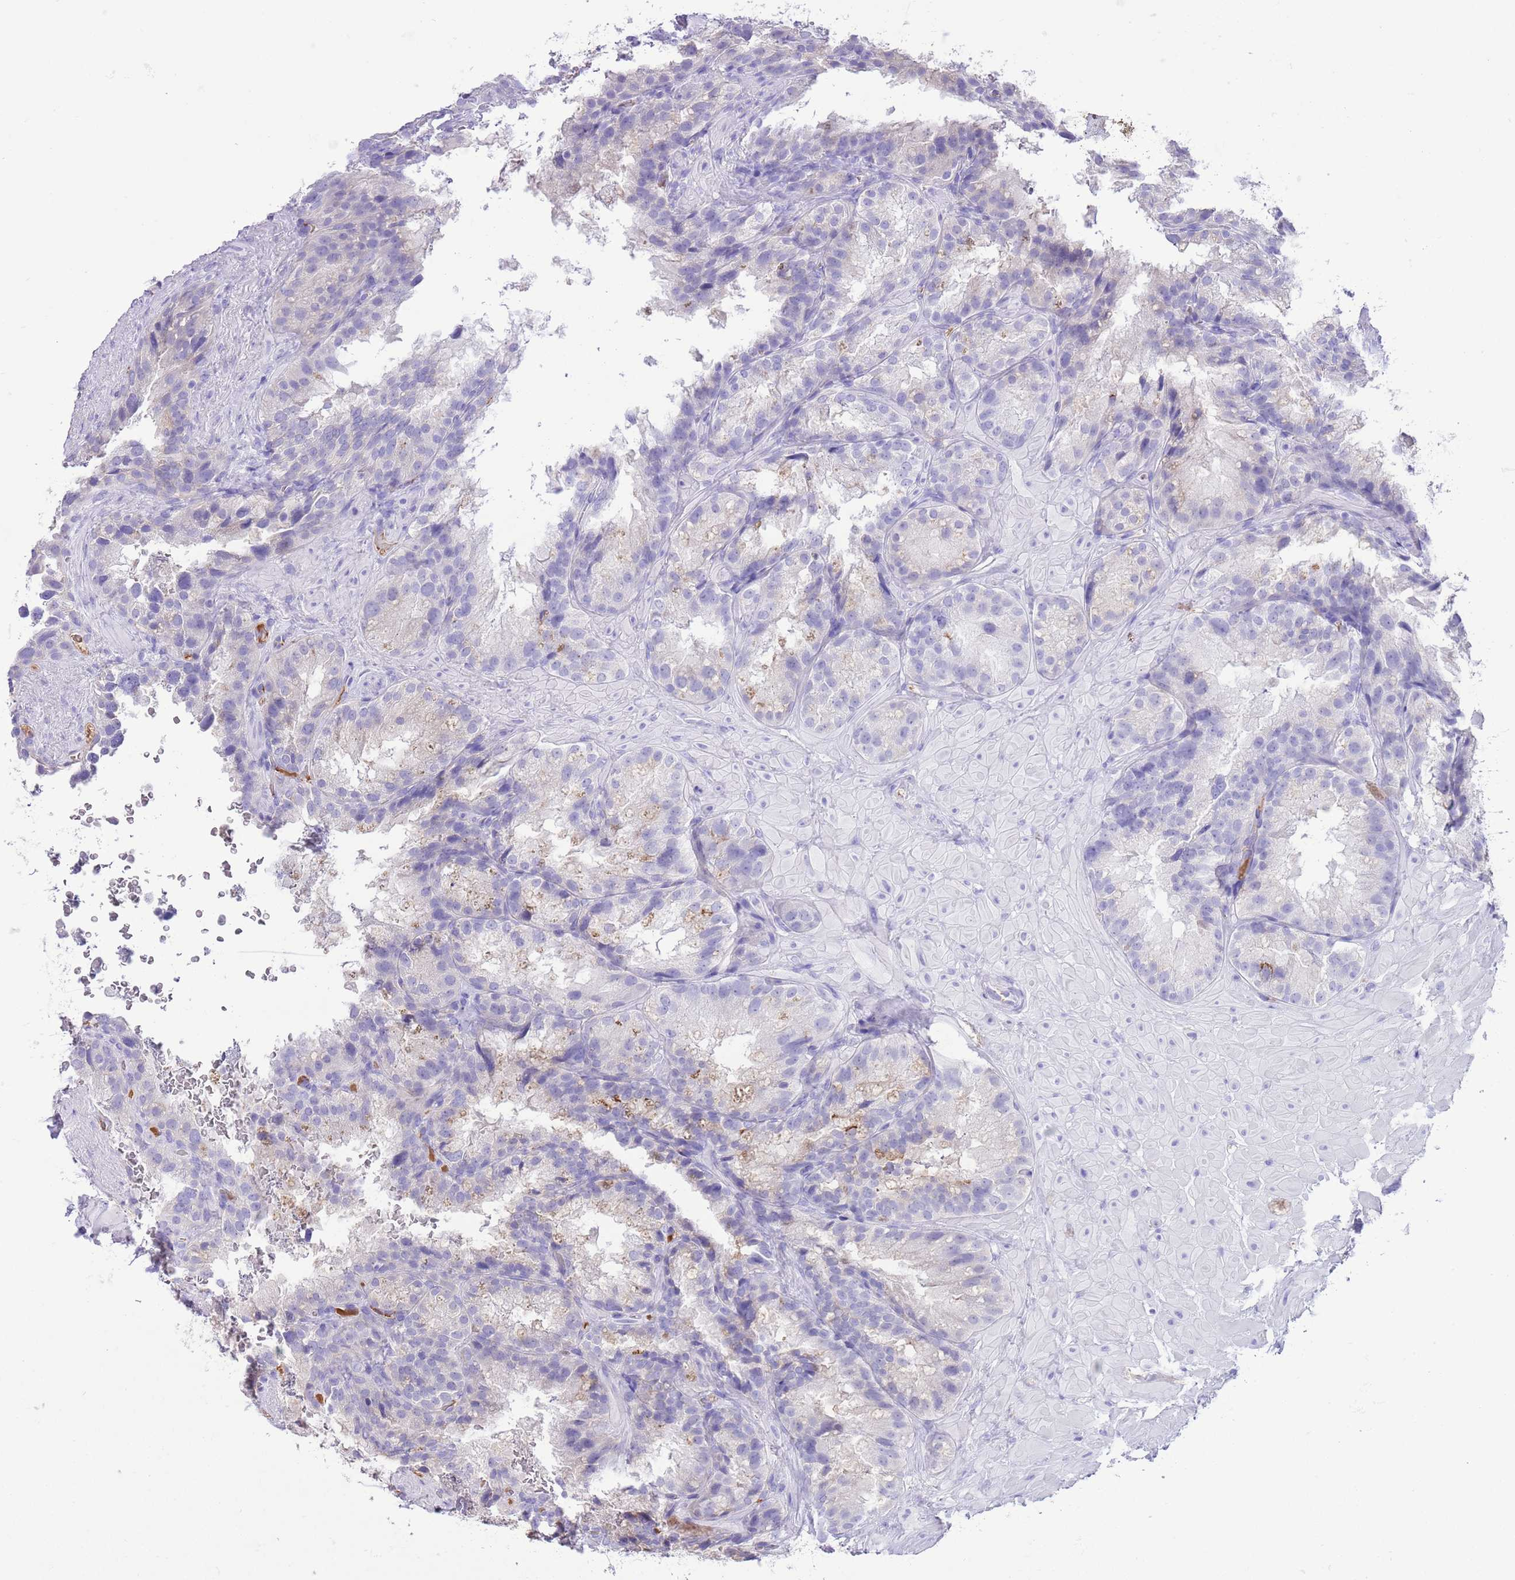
{"staining": {"intensity": "negative", "quantity": "none", "location": "none"}, "tissue": "seminal vesicle", "cell_type": "Glandular cells", "image_type": "normal", "snomed": [{"axis": "morphology", "description": "Normal tissue, NOS"}, {"axis": "topography", "description": "Seminal veicle"}], "caption": "An immunohistochemistry micrograph of unremarkable seminal vesicle is shown. There is no staining in glandular cells of seminal vesicle.", "gene": "IGF1", "patient": {"sex": "male", "age": 58}}